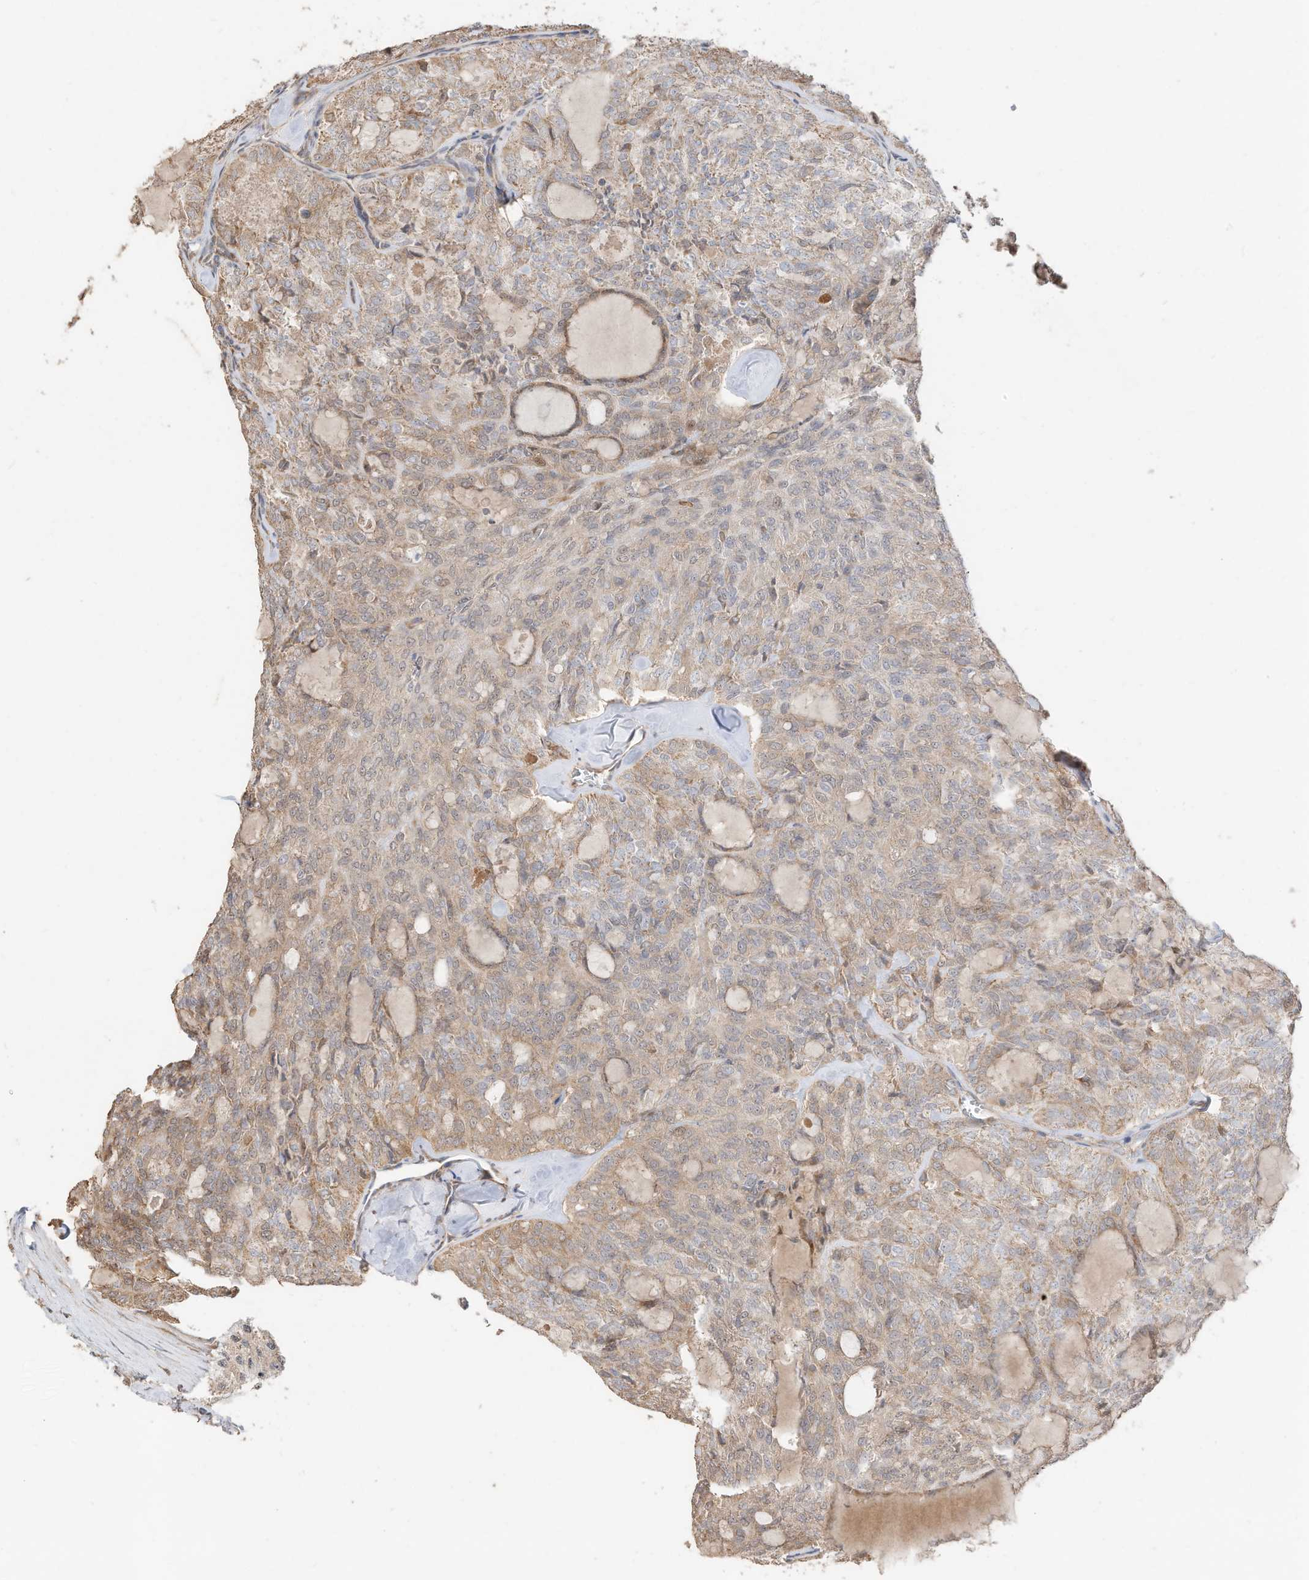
{"staining": {"intensity": "weak", "quantity": "25%-75%", "location": "cytoplasmic/membranous"}, "tissue": "thyroid cancer", "cell_type": "Tumor cells", "image_type": "cancer", "snomed": [{"axis": "morphology", "description": "Follicular adenoma carcinoma, NOS"}, {"axis": "topography", "description": "Thyroid gland"}], "caption": "Follicular adenoma carcinoma (thyroid) stained with a brown dye shows weak cytoplasmic/membranous positive expression in approximately 25%-75% of tumor cells.", "gene": "CAGE1", "patient": {"sex": "male", "age": 75}}